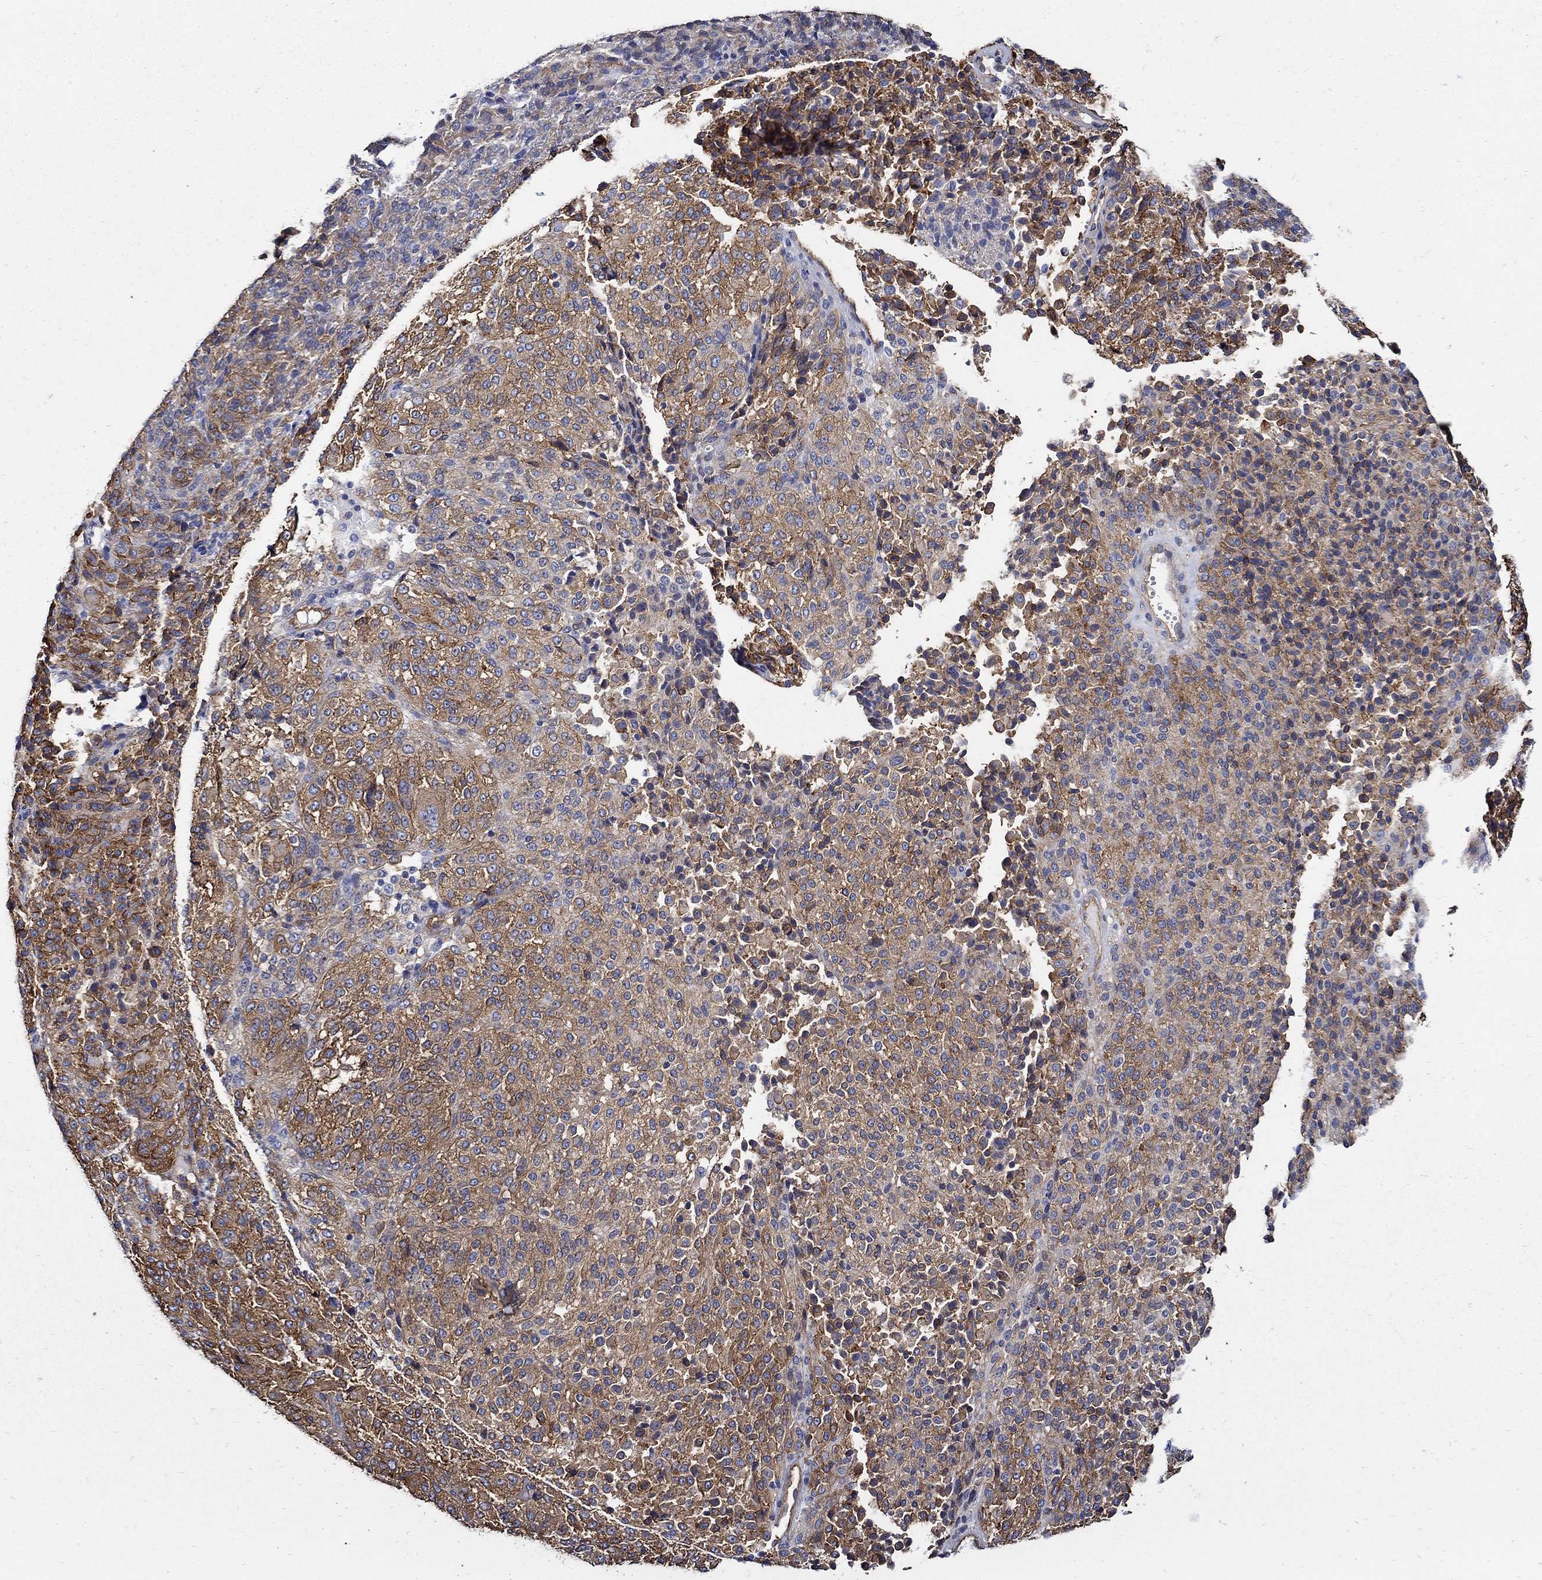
{"staining": {"intensity": "moderate", "quantity": ">75%", "location": "cytoplasmic/membranous"}, "tissue": "melanoma", "cell_type": "Tumor cells", "image_type": "cancer", "snomed": [{"axis": "morphology", "description": "Malignant melanoma, Metastatic site"}, {"axis": "topography", "description": "Brain"}], "caption": "Melanoma tissue displays moderate cytoplasmic/membranous staining in approximately >75% of tumor cells", "gene": "APBB3", "patient": {"sex": "female", "age": 56}}